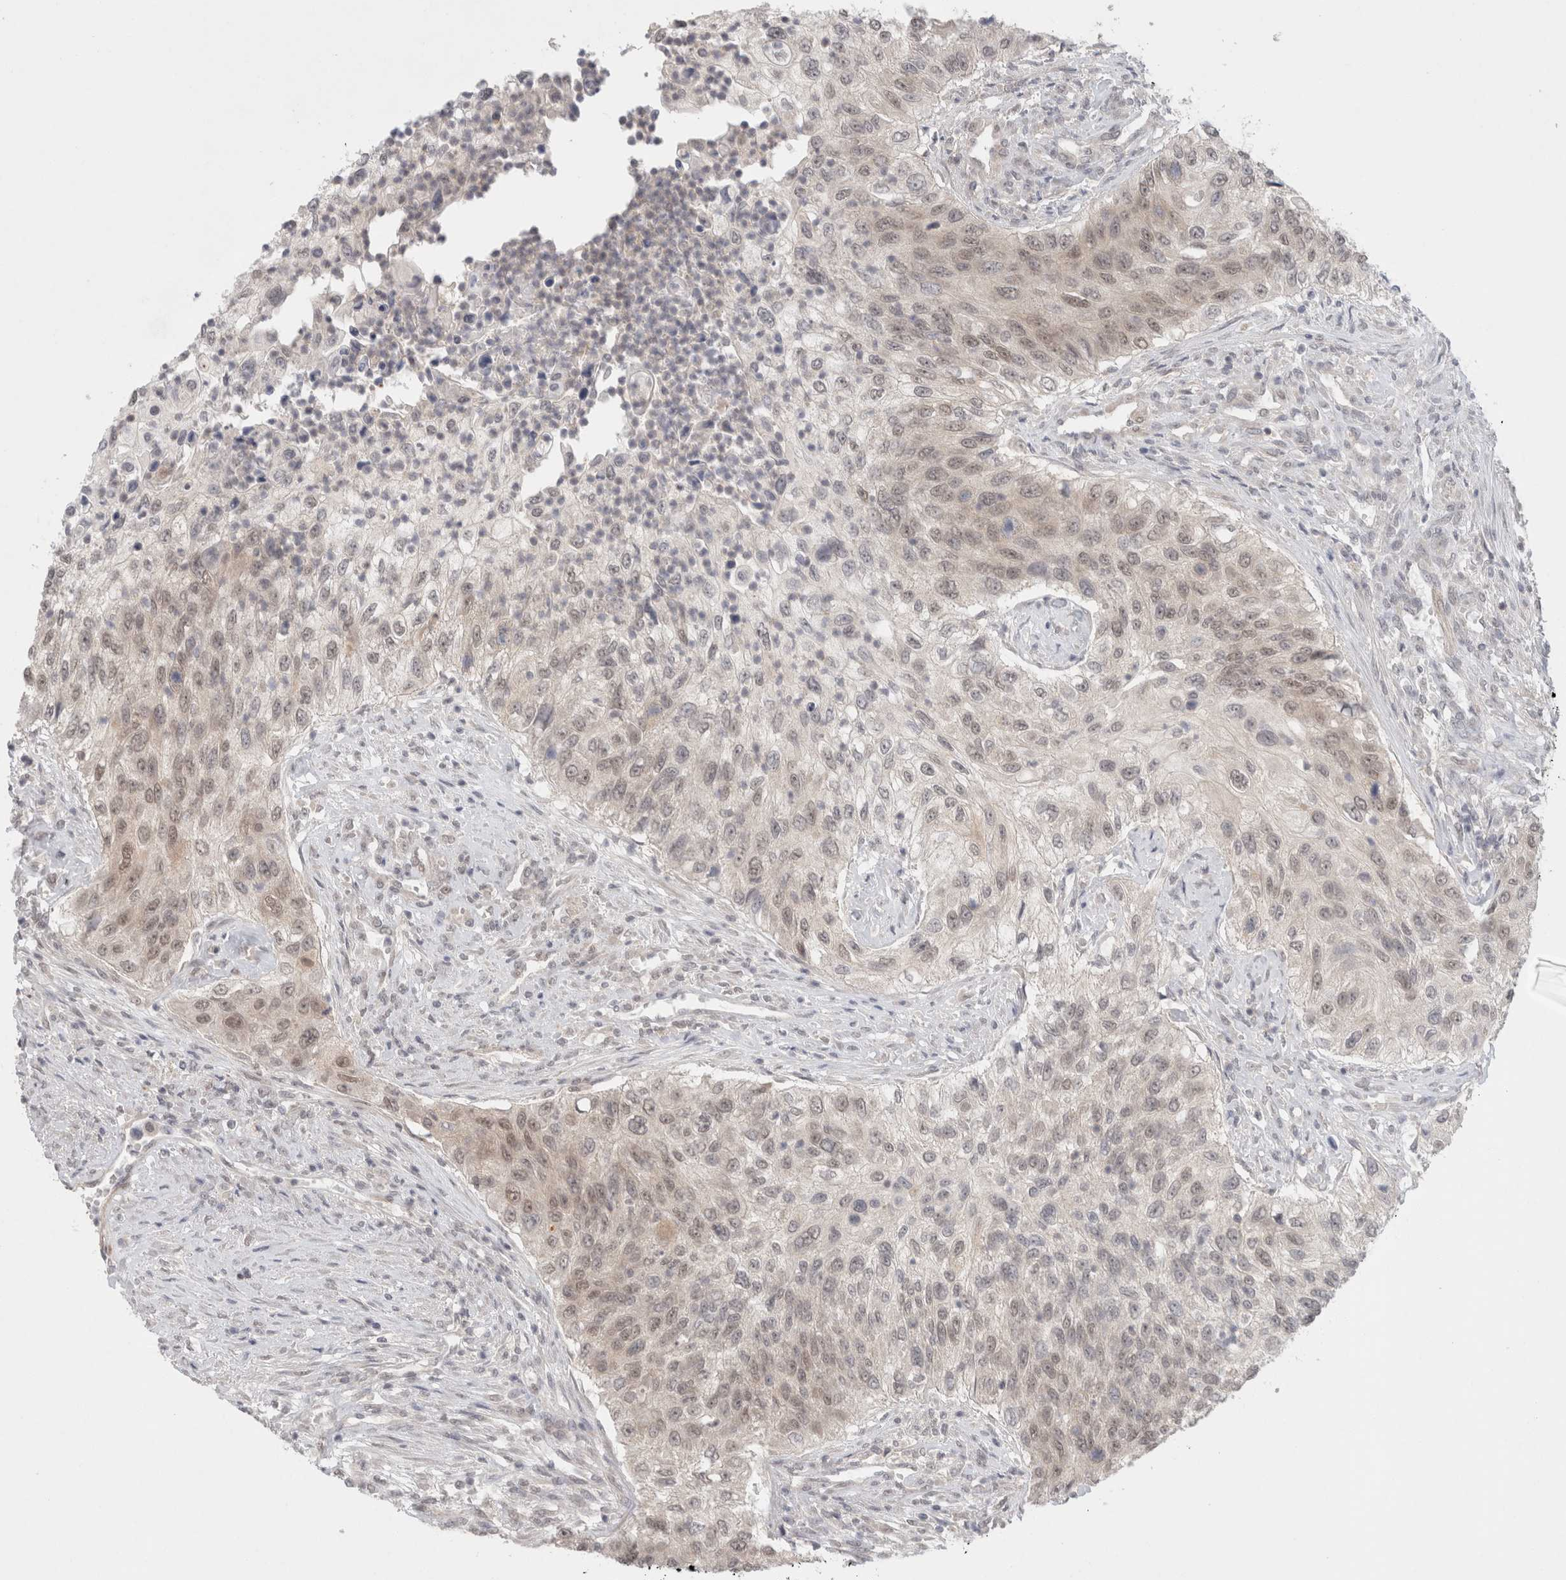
{"staining": {"intensity": "weak", "quantity": "<25%", "location": "nuclear"}, "tissue": "urothelial cancer", "cell_type": "Tumor cells", "image_type": "cancer", "snomed": [{"axis": "morphology", "description": "Urothelial carcinoma, High grade"}, {"axis": "topography", "description": "Urinary bladder"}], "caption": "Photomicrograph shows no protein expression in tumor cells of urothelial cancer tissue. The staining is performed using DAB (3,3'-diaminobenzidine) brown chromogen with nuclei counter-stained in using hematoxylin.", "gene": "FBXO42", "patient": {"sex": "female", "age": 60}}